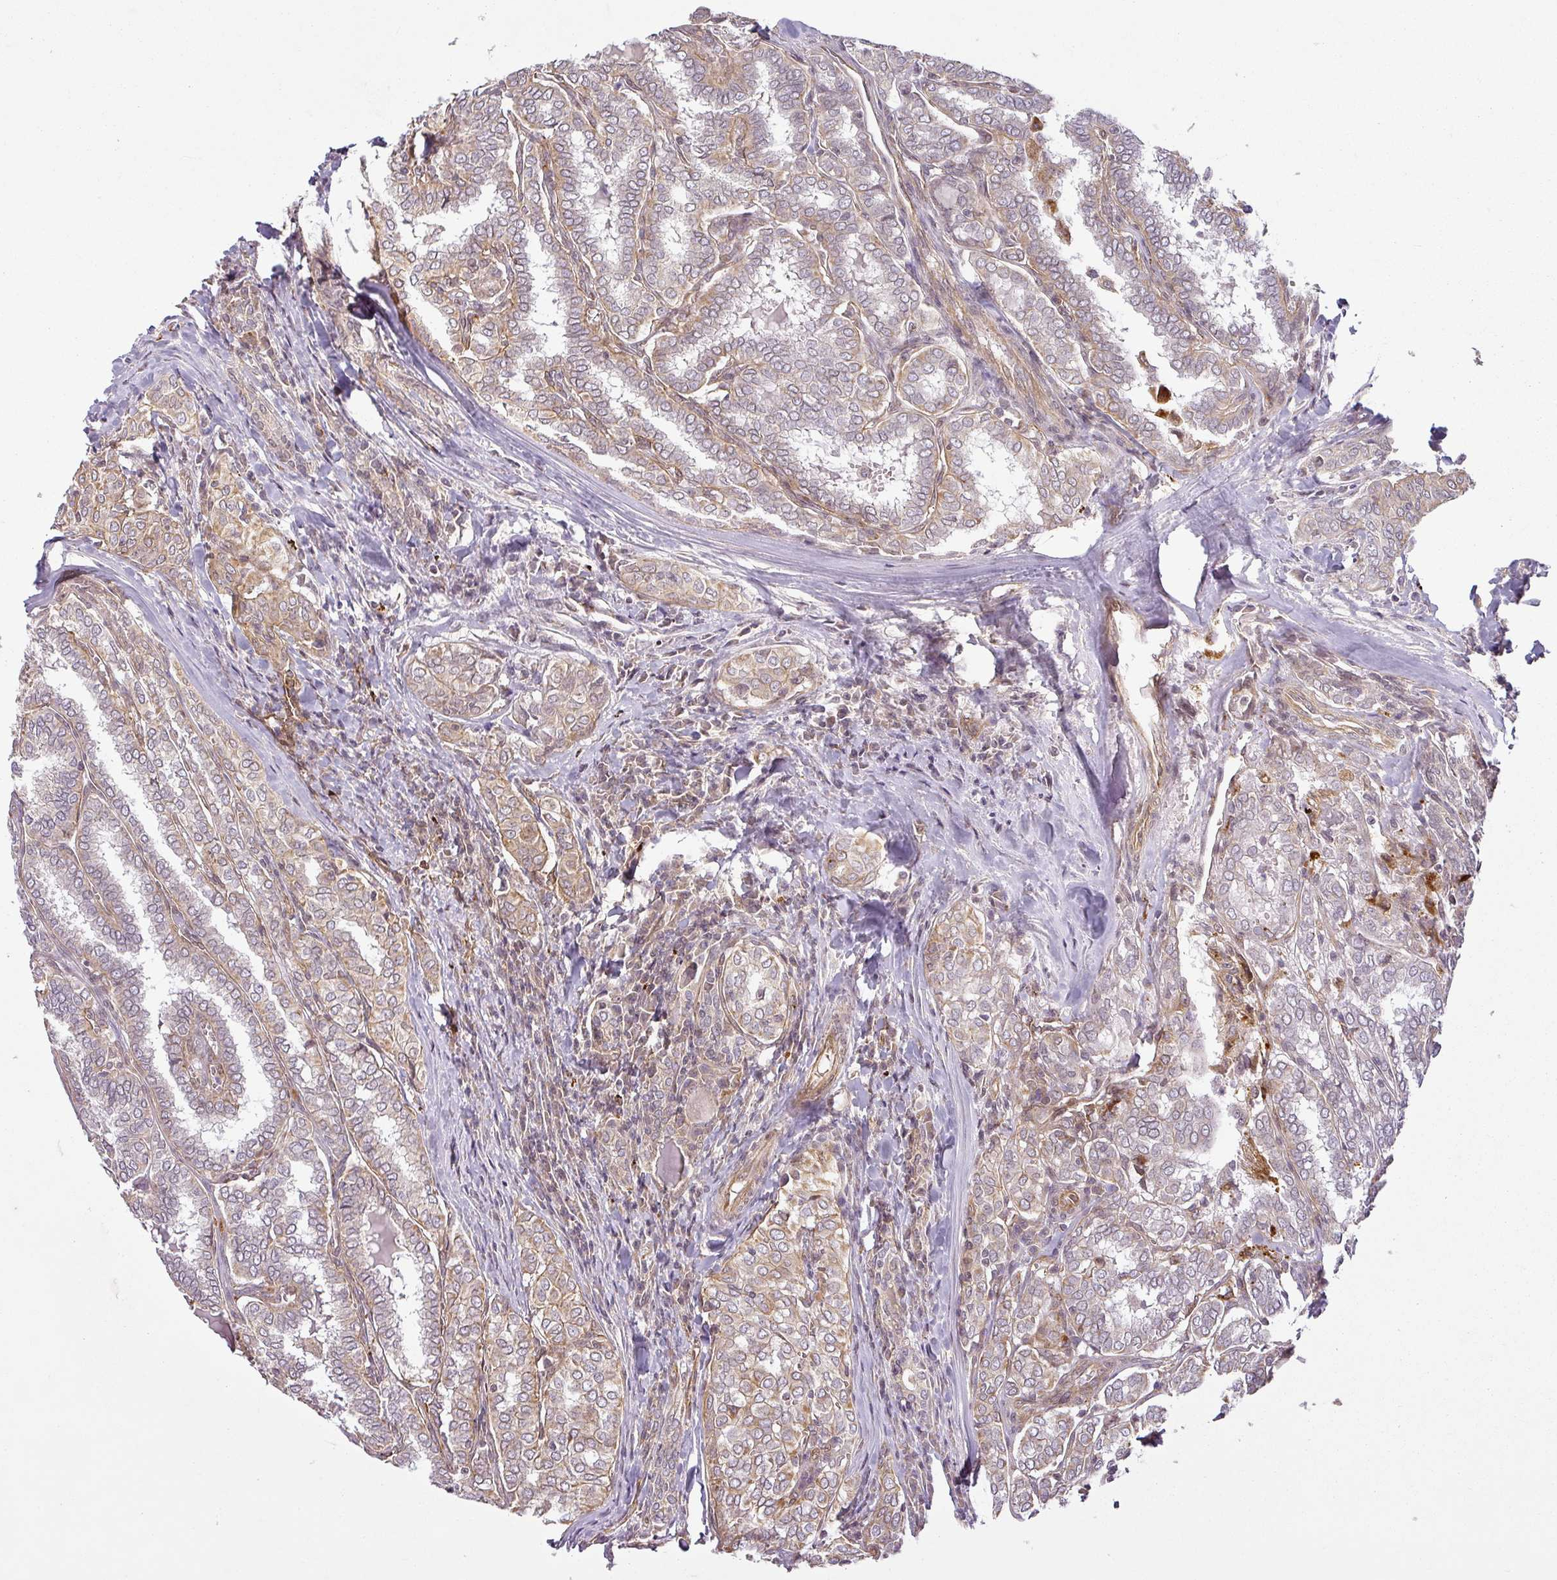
{"staining": {"intensity": "weak", "quantity": ">75%", "location": "cytoplasmic/membranous"}, "tissue": "thyroid cancer", "cell_type": "Tumor cells", "image_type": "cancer", "snomed": [{"axis": "morphology", "description": "Papillary adenocarcinoma, NOS"}, {"axis": "topography", "description": "Thyroid gland"}], "caption": "A low amount of weak cytoplasmic/membranous staining is appreciated in approximately >75% of tumor cells in thyroid cancer tissue. The staining was performed using DAB (3,3'-diaminobenzidine), with brown indicating positive protein expression. Nuclei are stained blue with hematoxylin.", "gene": "DIMT1", "patient": {"sex": "female", "age": 30}}